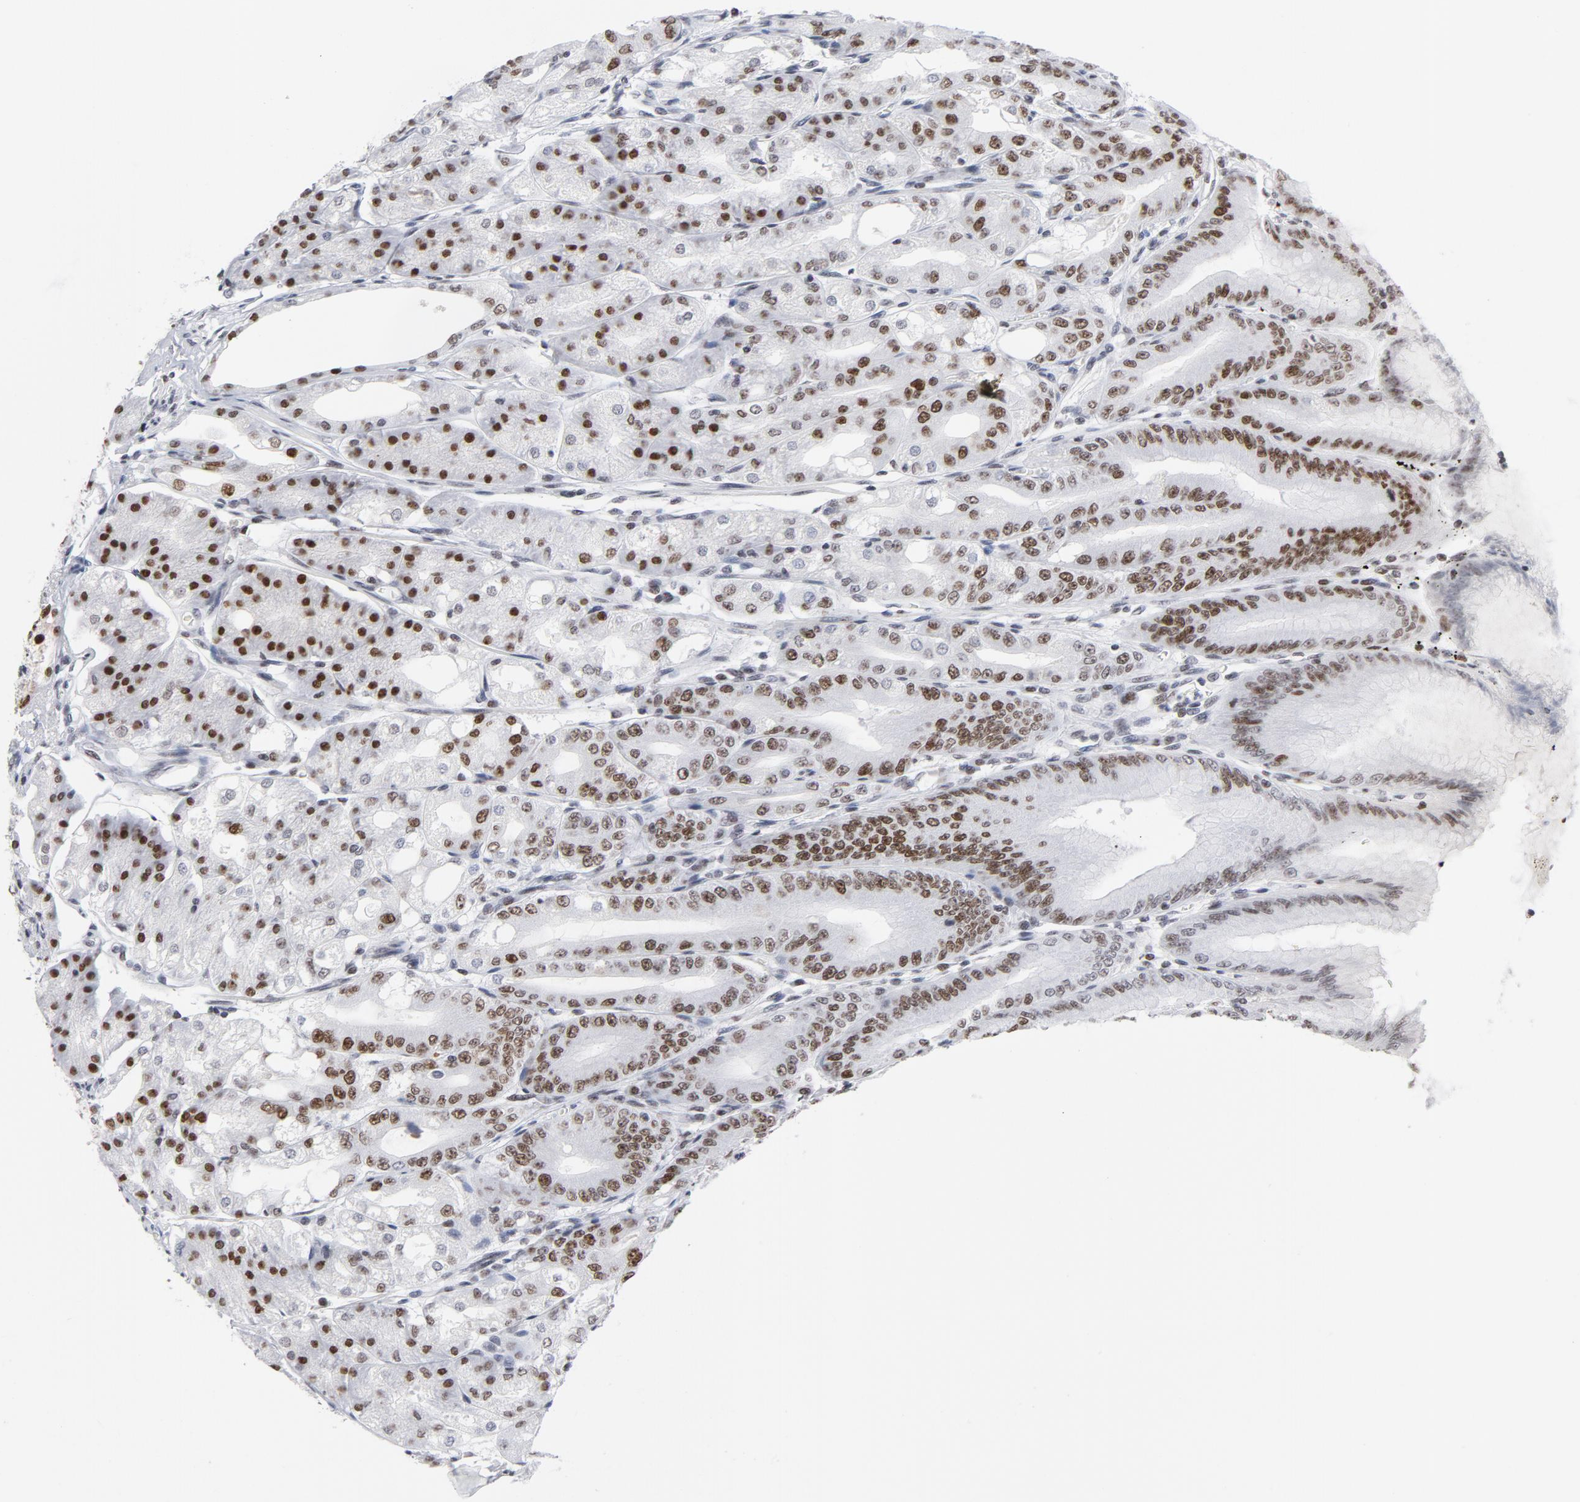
{"staining": {"intensity": "moderate", "quantity": ">75%", "location": "nuclear"}, "tissue": "stomach", "cell_type": "Glandular cells", "image_type": "normal", "snomed": [{"axis": "morphology", "description": "Normal tissue, NOS"}, {"axis": "topography", "description": "Stomach, lower"}], "caption": "A medium amount of moderate nuclear positivity is present in about >75% of glandular cells in normal stomach. Using DAB (3,3'-diaminobenzidine) (brown) and hematoxylin (blue) stains, captured at high magnification using brightfield microscopy.", "gene": "RFC4", "patient": {"sex": "male", "age": 71}}